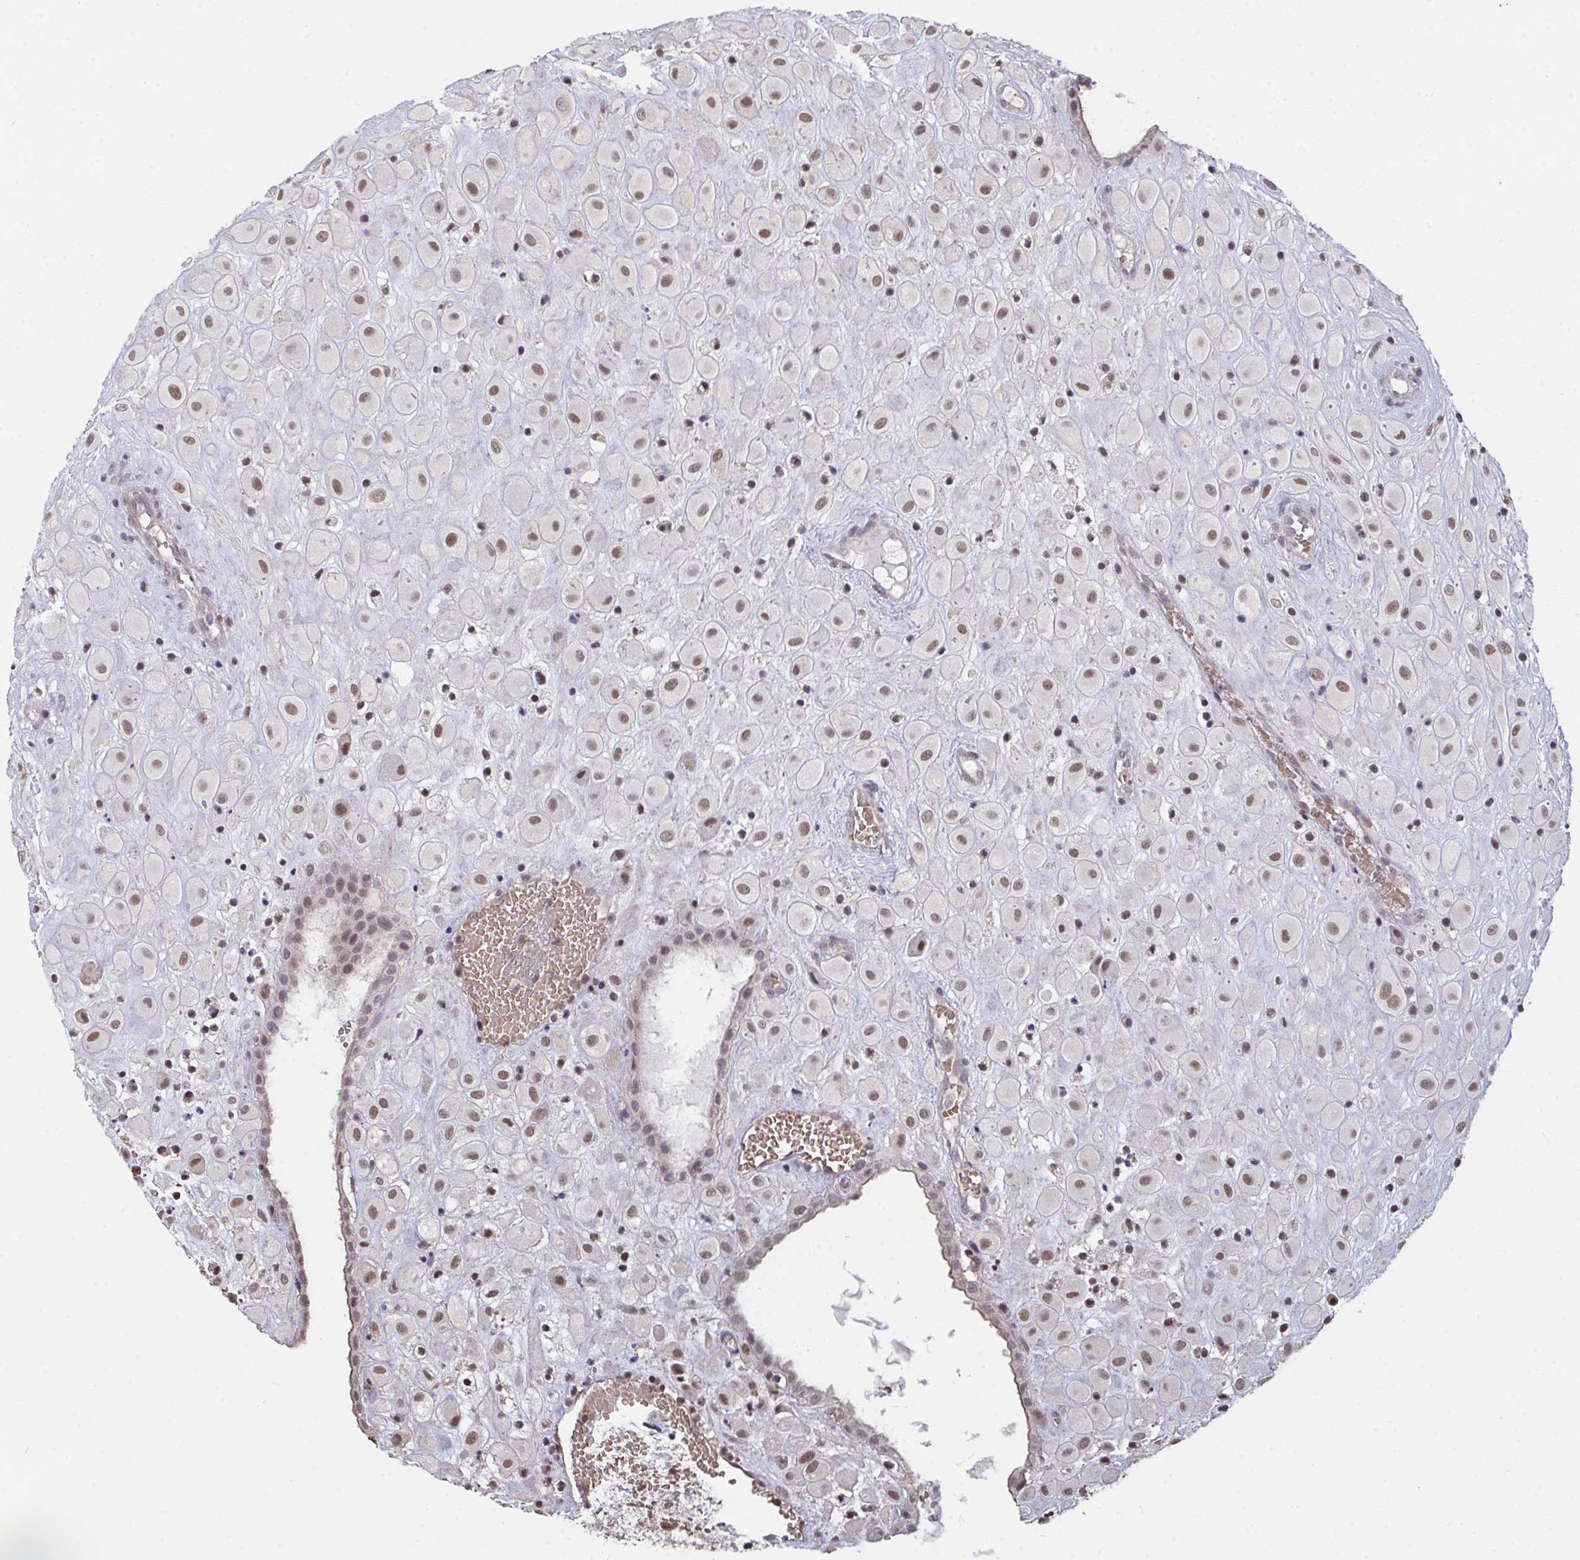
{"staining": {"intensity": "moderate", "quantity": ">75%", "location": "nuclear"}, "tissue": "placenta", "cell_type": "Decidual cells", "image_type": "normal", "snomed": [{"axis": "morphology", "description": "Normal tissue, NOS"}, {"axis": "topography", "description": "Placenta"}], "caption": "High-magnification brightfield microscopy of benign placenta stained with DAB (brown) and counterstained with hematoxylin (blue). decidual cells exhibit moderate nuclear expression is seen in approximately>75% of cells.", "gene": "SAP30", "patient": {"sex": "female", "age": 24}}